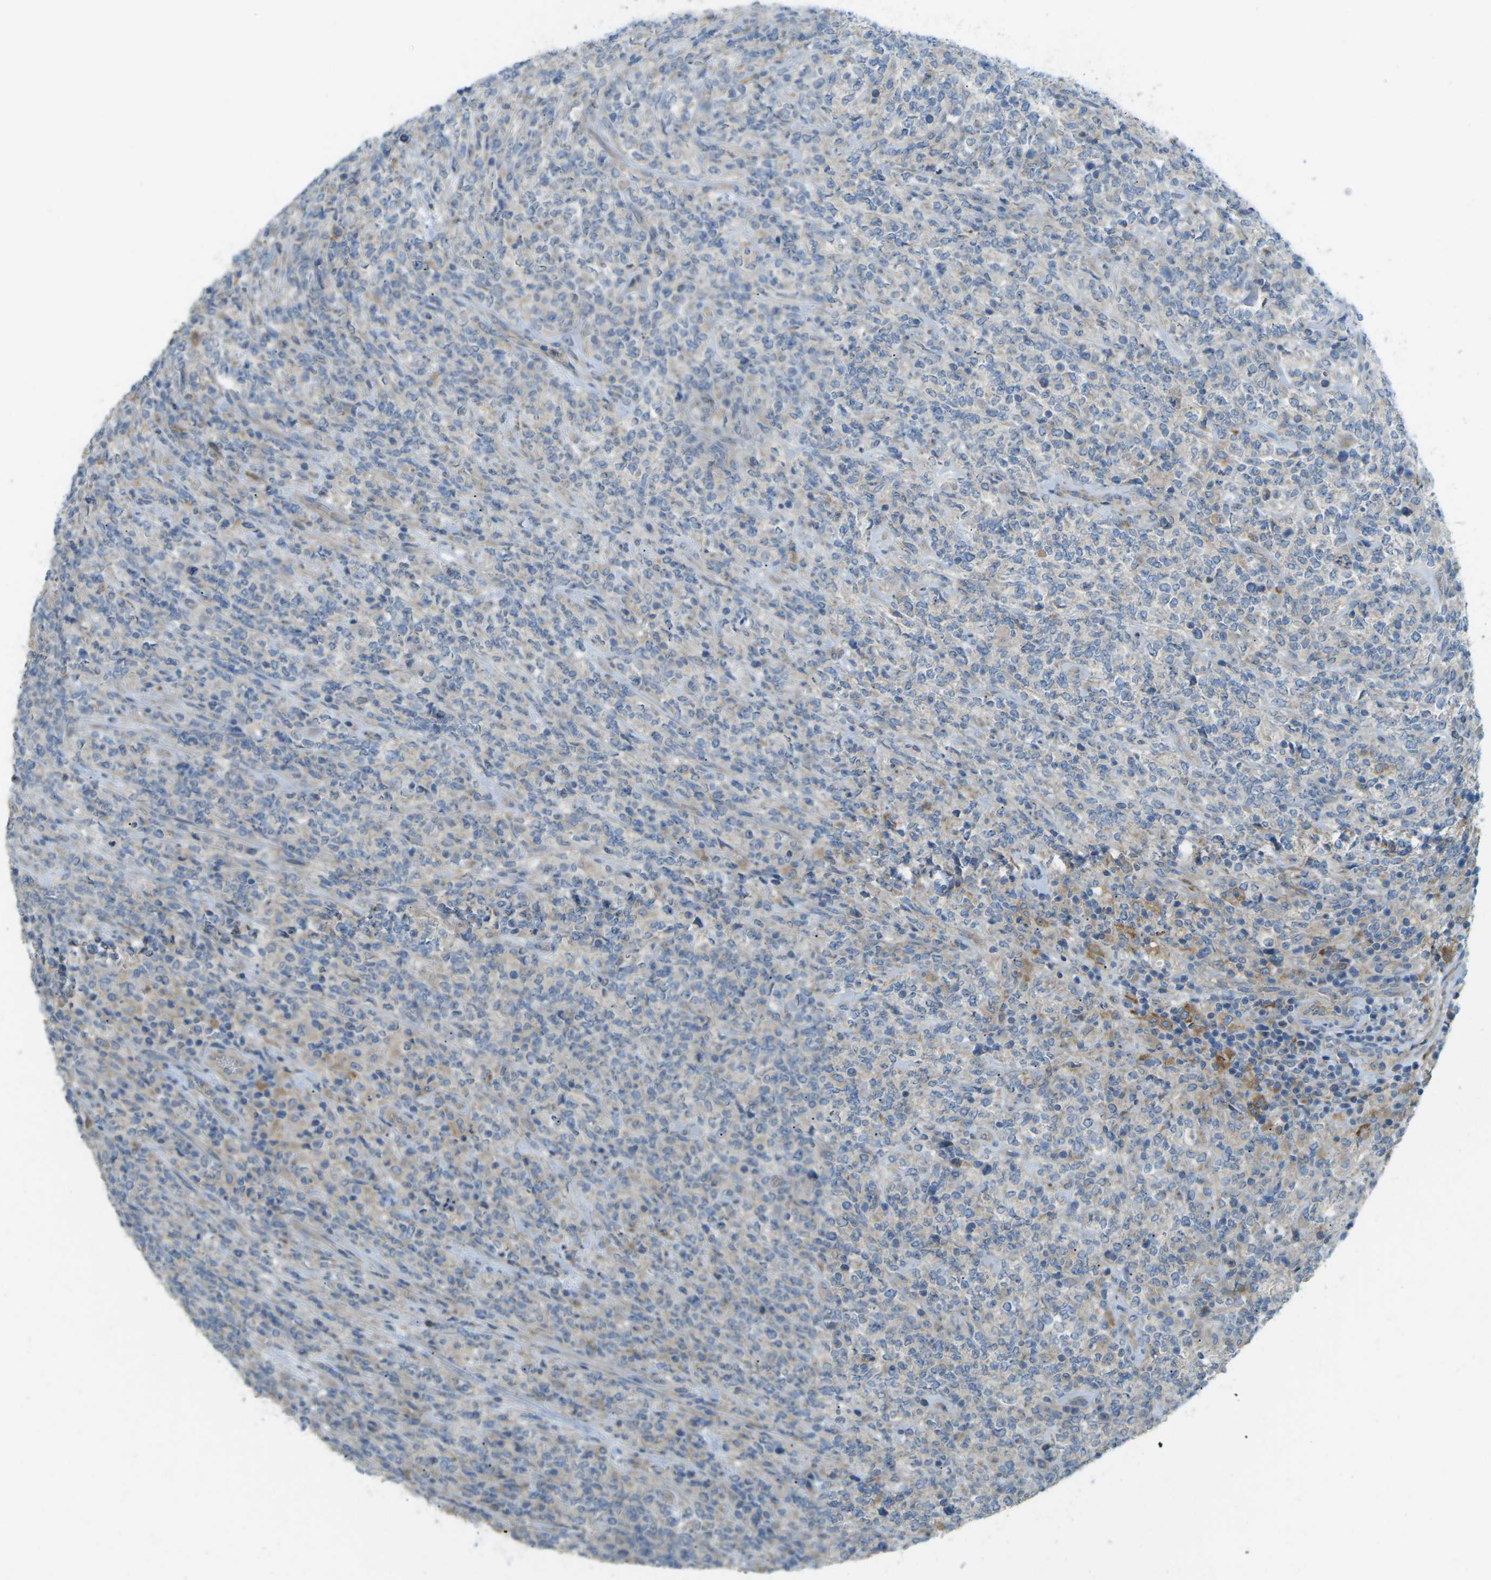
{"staining": {"intensity": "negative", "quantity": "none", "location": "none"}, "tissue": "lymphoma", "cell_type": "Tumor cells", "image_type": "cancer", "snomed": [{"axis": "morphology", "description": "Malignant lymphoma, non-Hodgkin's type, High grade"}, {"axis": "topography", "description": "Soft tissue"}], "caption": "Lymphoma stained for a protein using immunohistochemistry (IHC) shows no staining tumor cells.", "gene": "MYLK4", "patient": {"sex": "male", "age": 18}}